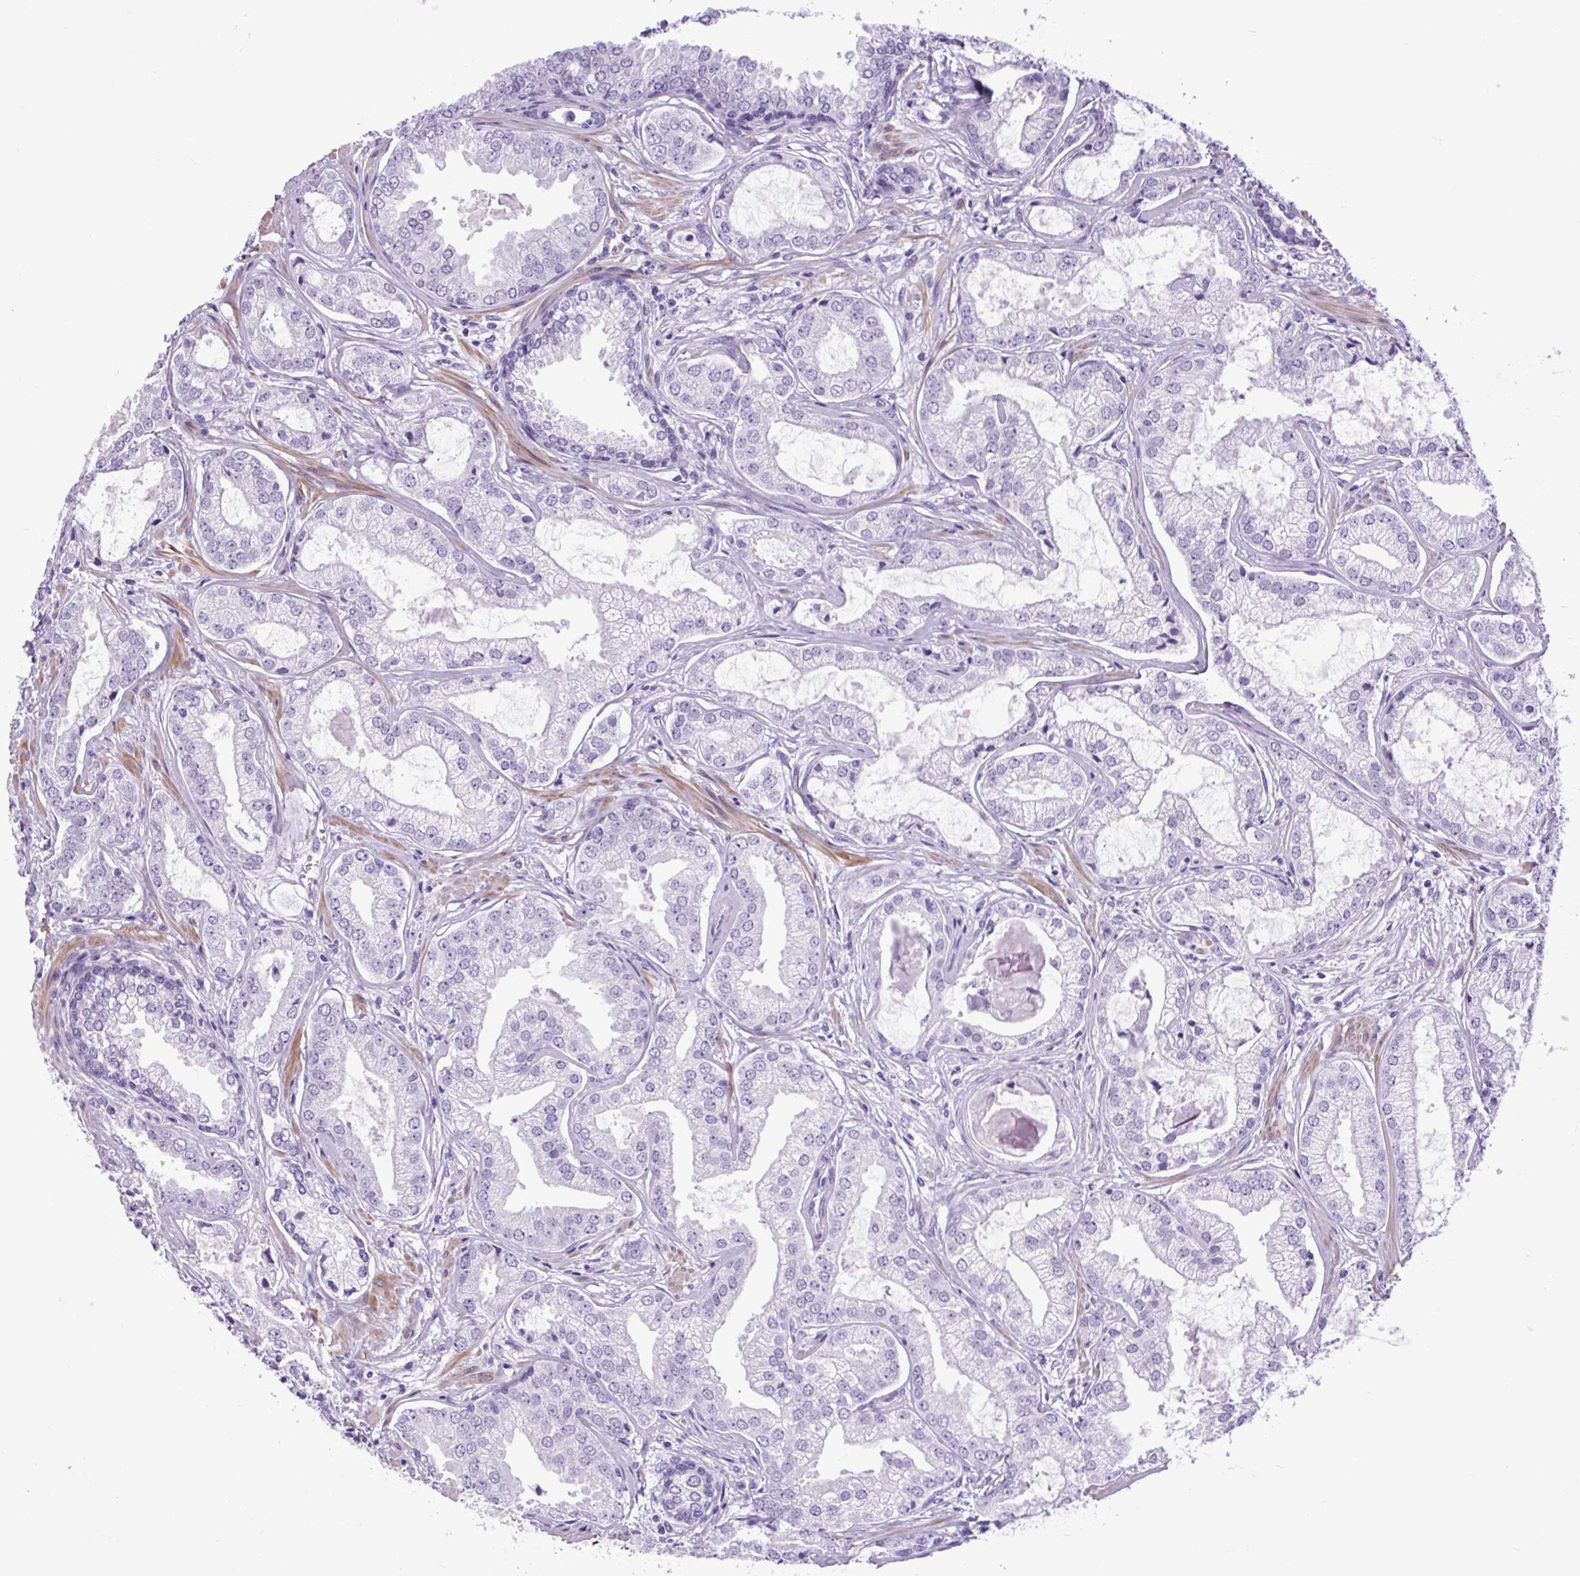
{"staining": {"intensity": "negative", "quantity": "none", "location": "none"}, "tissue": "prostate cancer", "cell_type": "Tumor cells", "image_type": "cancer", "snomed": [{"axis": "morphology", "description": "Adenocarcinoma, Medium grade"}, {"axis": "topography", "description": "Prostate"}], "caption": "Tumor cells are negative for protein expression in human prostate adenocarcinoma (medium-grade).", "gene": "DPP6", "patient": {"sex": "male", "age": 57}}